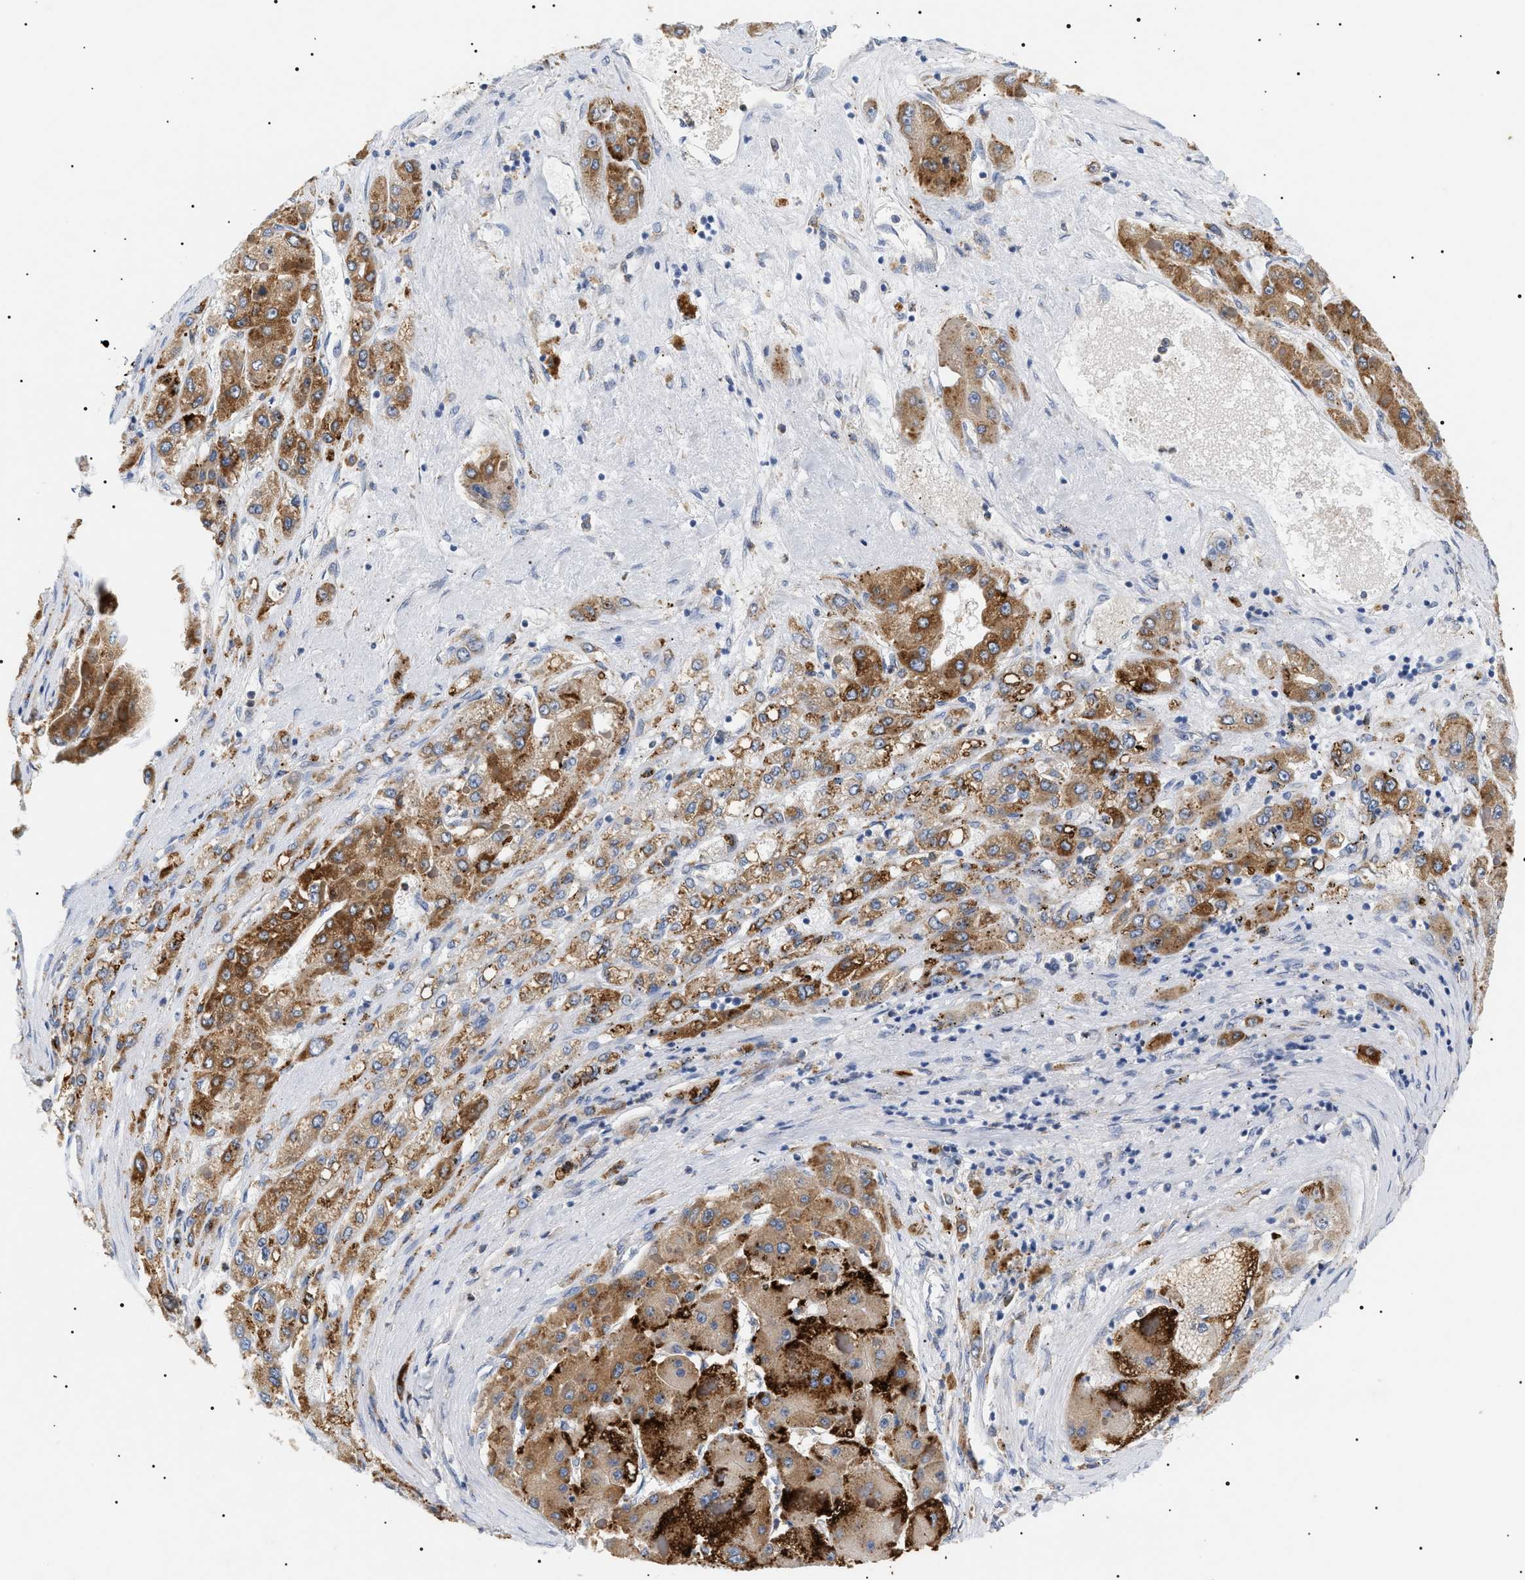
{"staining": {"intensity": "strong", "quantity": "25%-75%", "location": "cytoplasmic/membranous"}, "tissue": "liver cancer", "cell_type": "Tumor cells", "image_type": "cancer", "snomed": [{"axis": "morphology", "description": "Carcinoma, Hepatocellular, NOS"}, {"axis": "topography", "description": "Liver"}], "caption": "An IHC photomicrograph of tumor tissue is shown. Protein staining in brown labels strong cytoplasmic/membranous positivity in liver cancer within tumor cells.", "gene": "HSD17B11", "patient": {"sex": "female", "age": 73}}